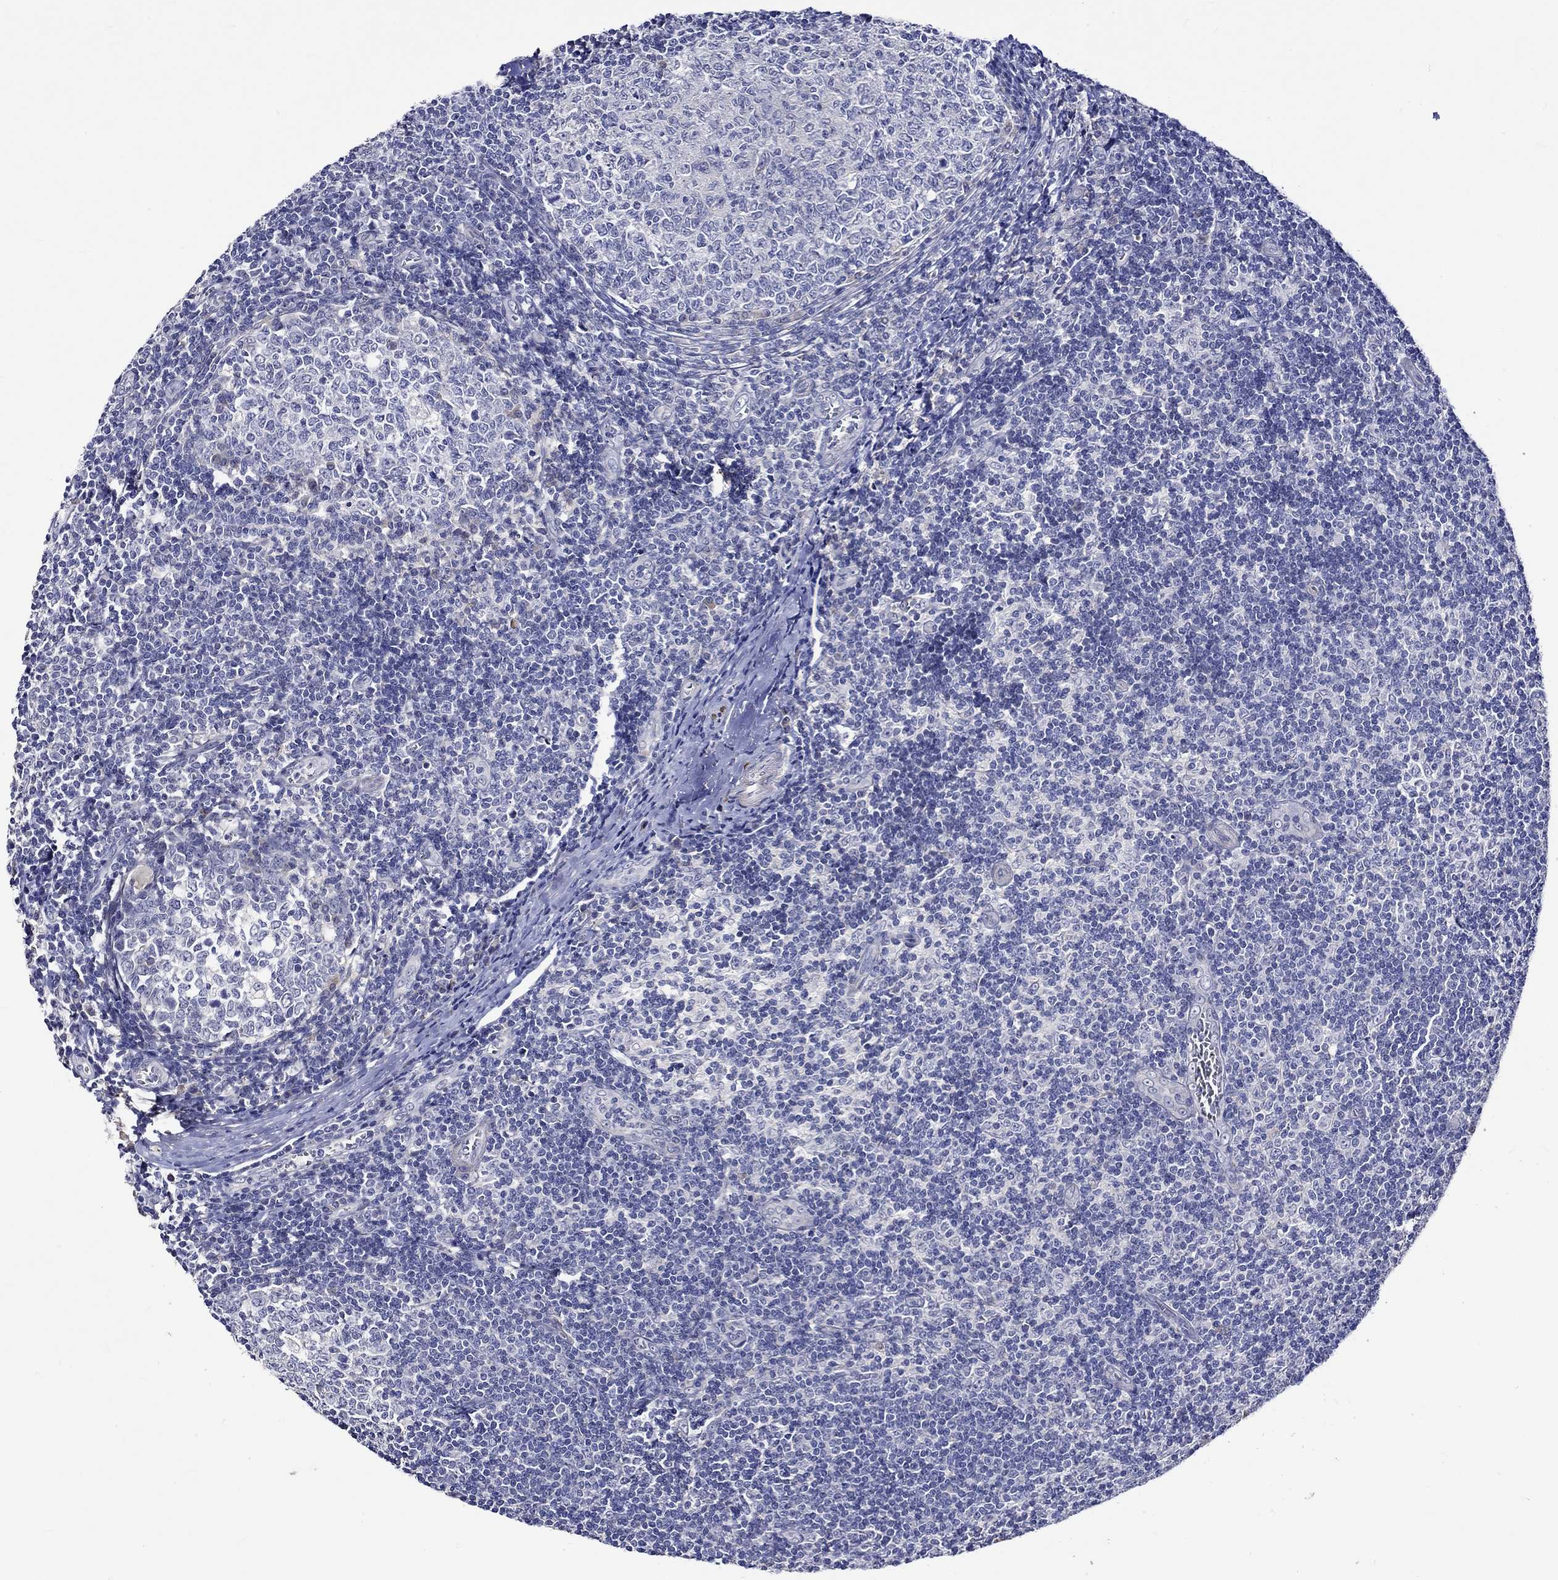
{"staining": {"intensity": "negative", "quantity": "none", "location": "none"}, "tissue": "tonsil", "cell_type": "Germinal center cells", "image_type": "normal", "snomed": [{"axis": "morphology", "description": "Normal tissue, NOS"}, {"axis": "topography", "description": "Tonsil"}], "caption": "High power microscopy histopathology image of an immunohistochemistry micrograph of benign tonsil, revealing no significant expression in germinal center cells.", "gene": "CRYAB", "patient": {"sex": "male", "age": 33}}